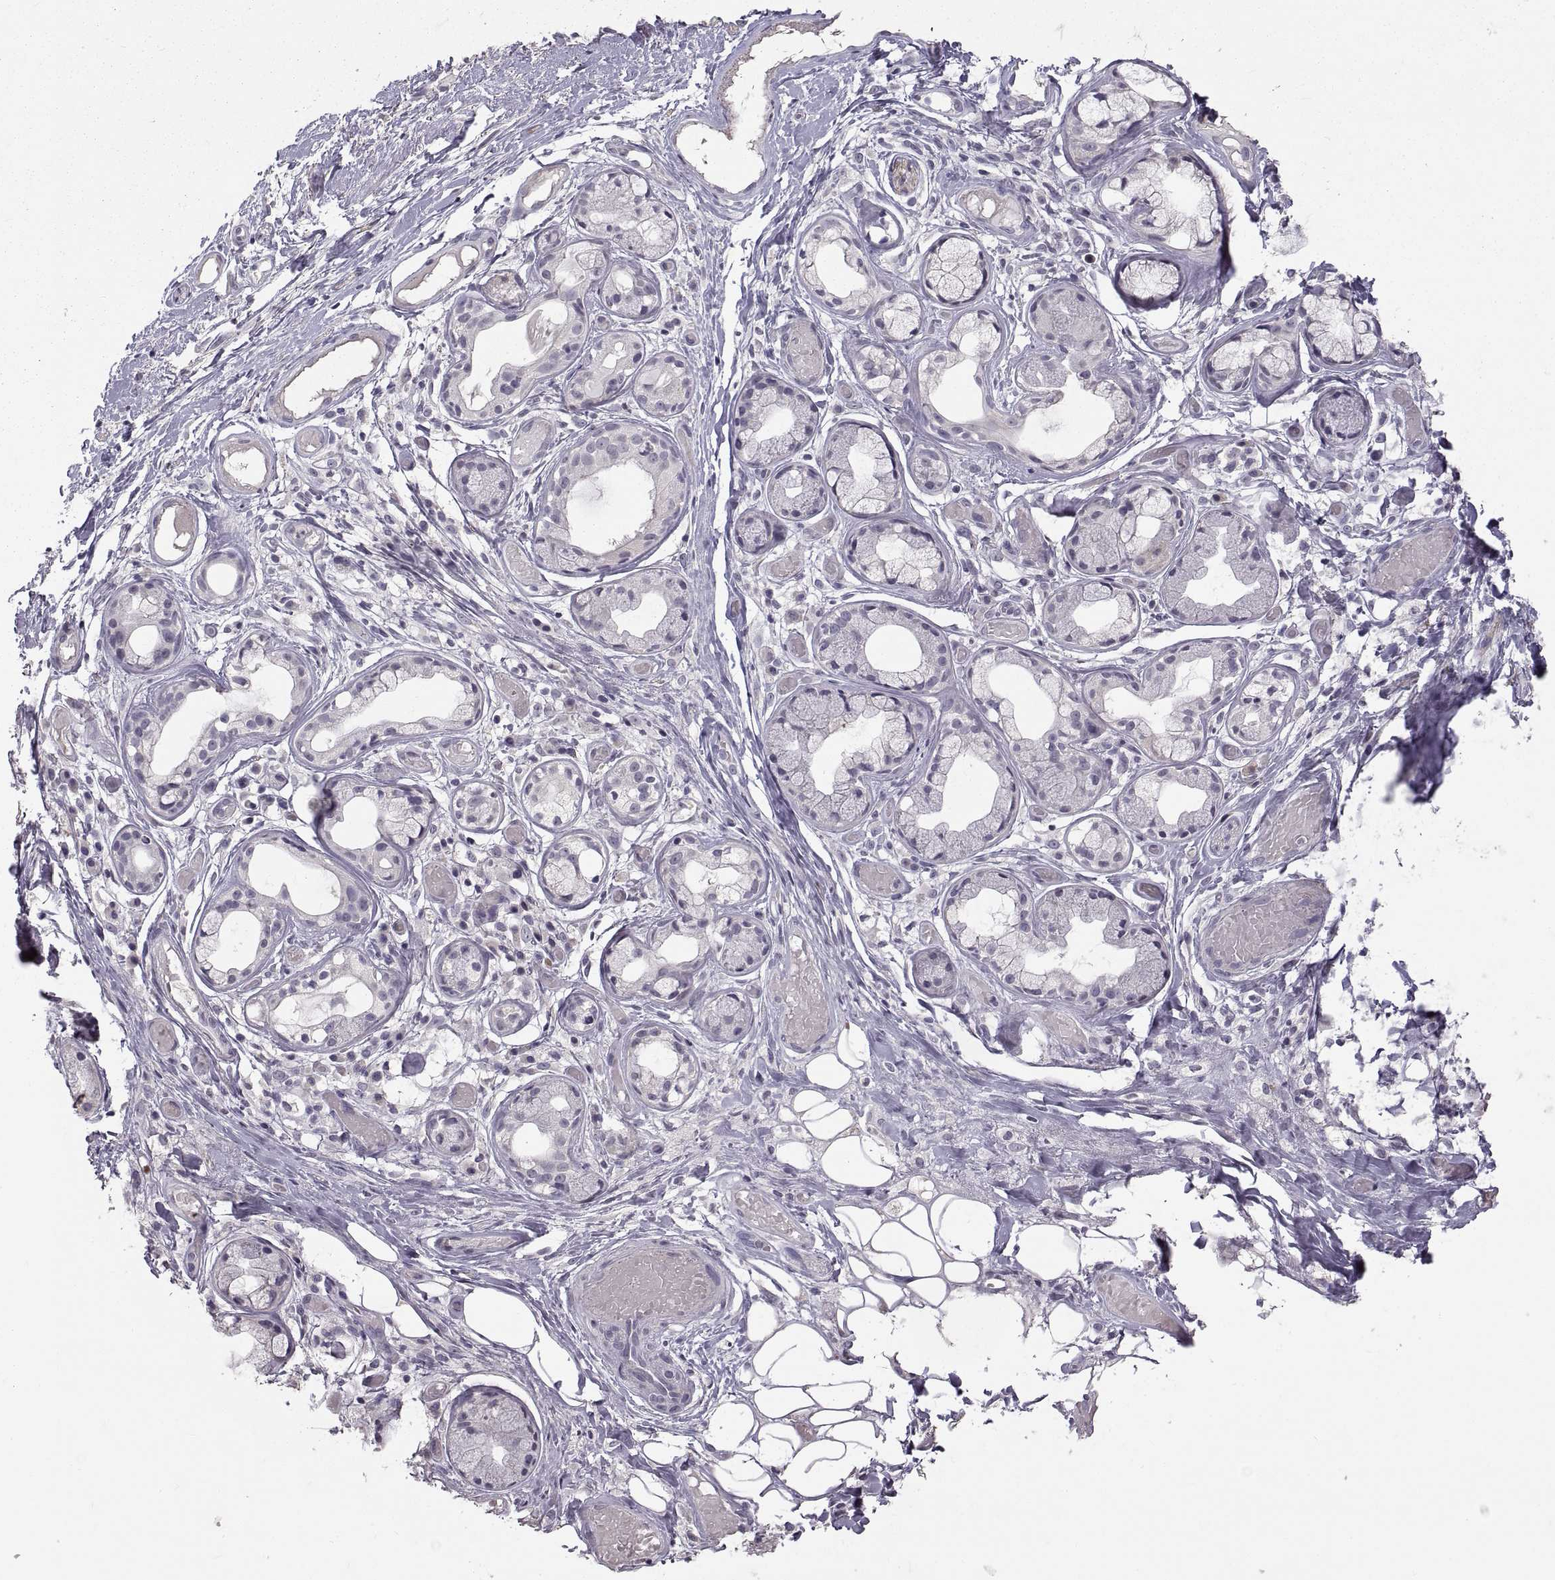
{"staining": {"intensity": "negative", "quantity": "none", "location": "none"}, "tissue": "adipose tissue", "cell_type": "Adipocytes", "image_type": "normal", "snomed": [{"axis": "morphology", "description": "Normal tissue, NOS"}, {"axis": "topography", "description": "Cartilage tissue"}], "caption": "High power microscopy photomicrograph of an immunohistochemistry photomicrograph of normal adipose tissue, revealing no significant positivity in adipocytes.", "gene": "CDH2", "patient": {"sex": "male", "age": 62}}